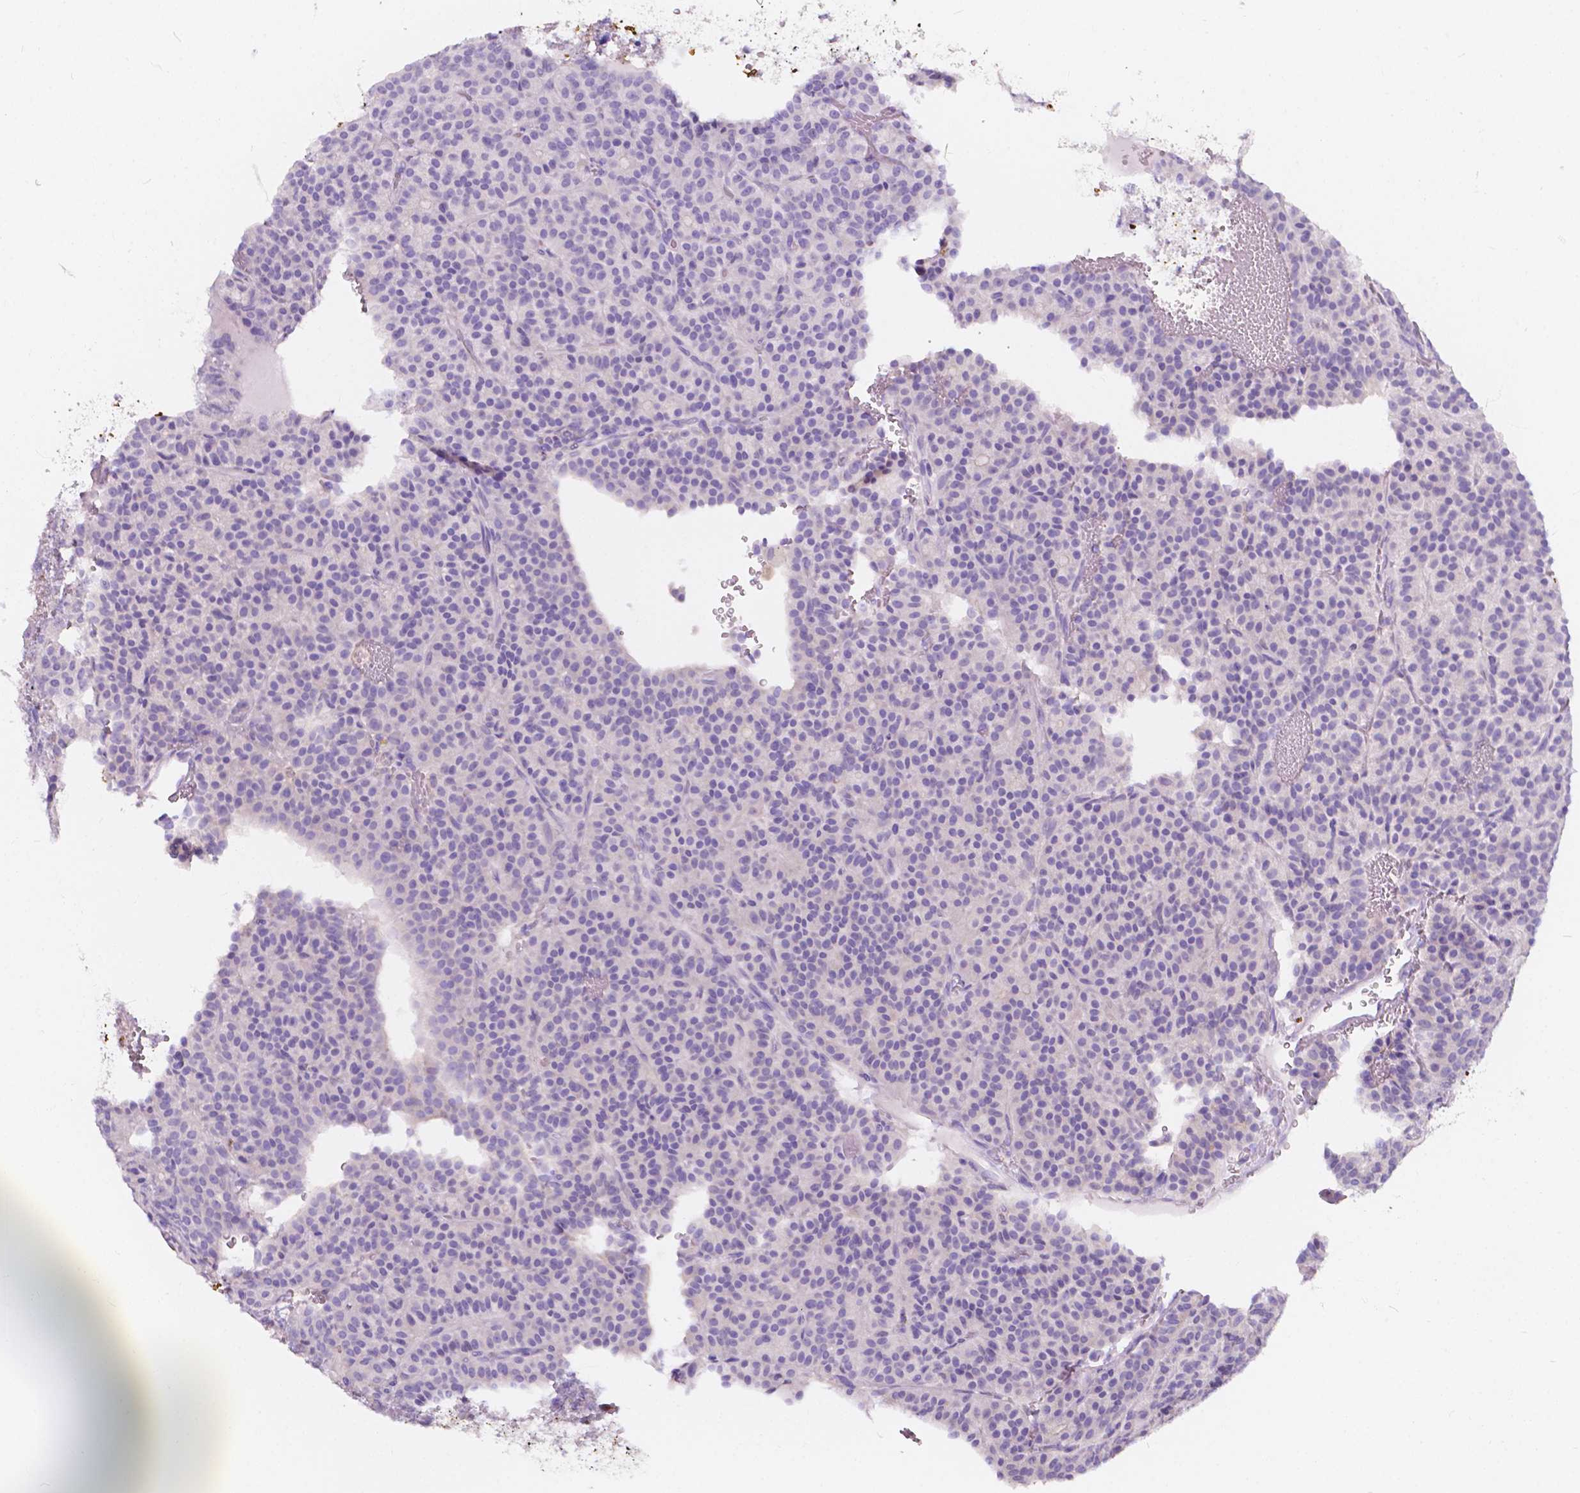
{"staining": {"intensity": "negative", "quantity": "none", "location": "none"}, "tissue": "carcinoid", "cell_type": "Tumor cells", "image_type": "cancer", "snomed": [{"axis": "morphology", "description": "Carcinoid, malignant, NOS"}, {"axis": "topography", "description": "Lung"}], "caption": "A high-resolution image shows immunohistochemistry (IHC) staining of carcinoid, which shows no significant positivity in tumor cells.", "gene": "CLSTN2", "patient": {"sex": "male", "age": 70}}